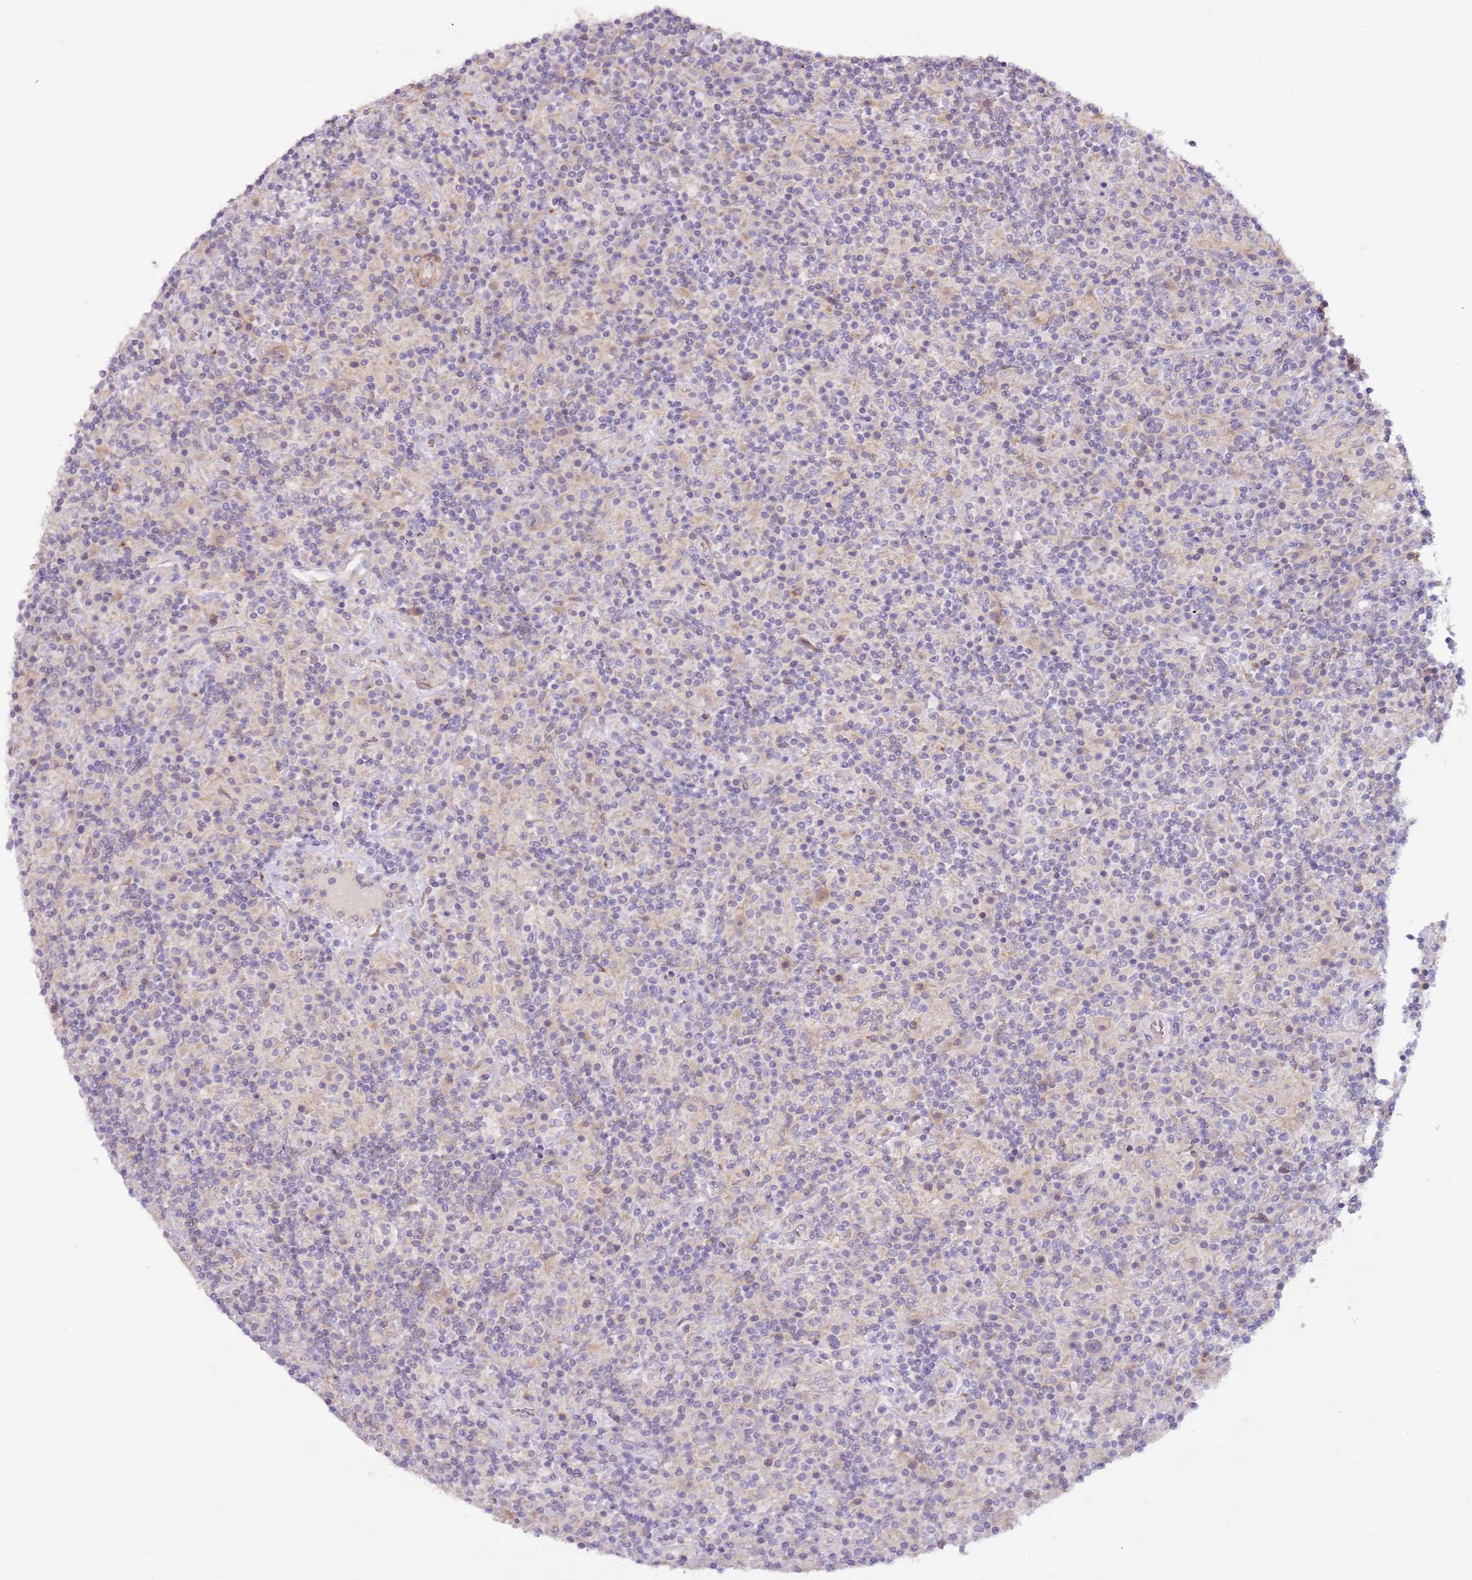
{"staining": {"intensity": "negative", "quantity": "none", "location": "none"}, "tissue": "lymphoma", "cell_type": "Tumor cells", "image_type": "cancer", "snomed": [{"axis": "morphology", "description": "Hodgkin's disease, NOS"}, {"axis": "topography", "description": "Lymph node"}], "caption": "Image shows no significant protein positivity in tumor cells of lymphoma.", "gene": "MRO", "patient": {"sex": "male", "age": 70}}